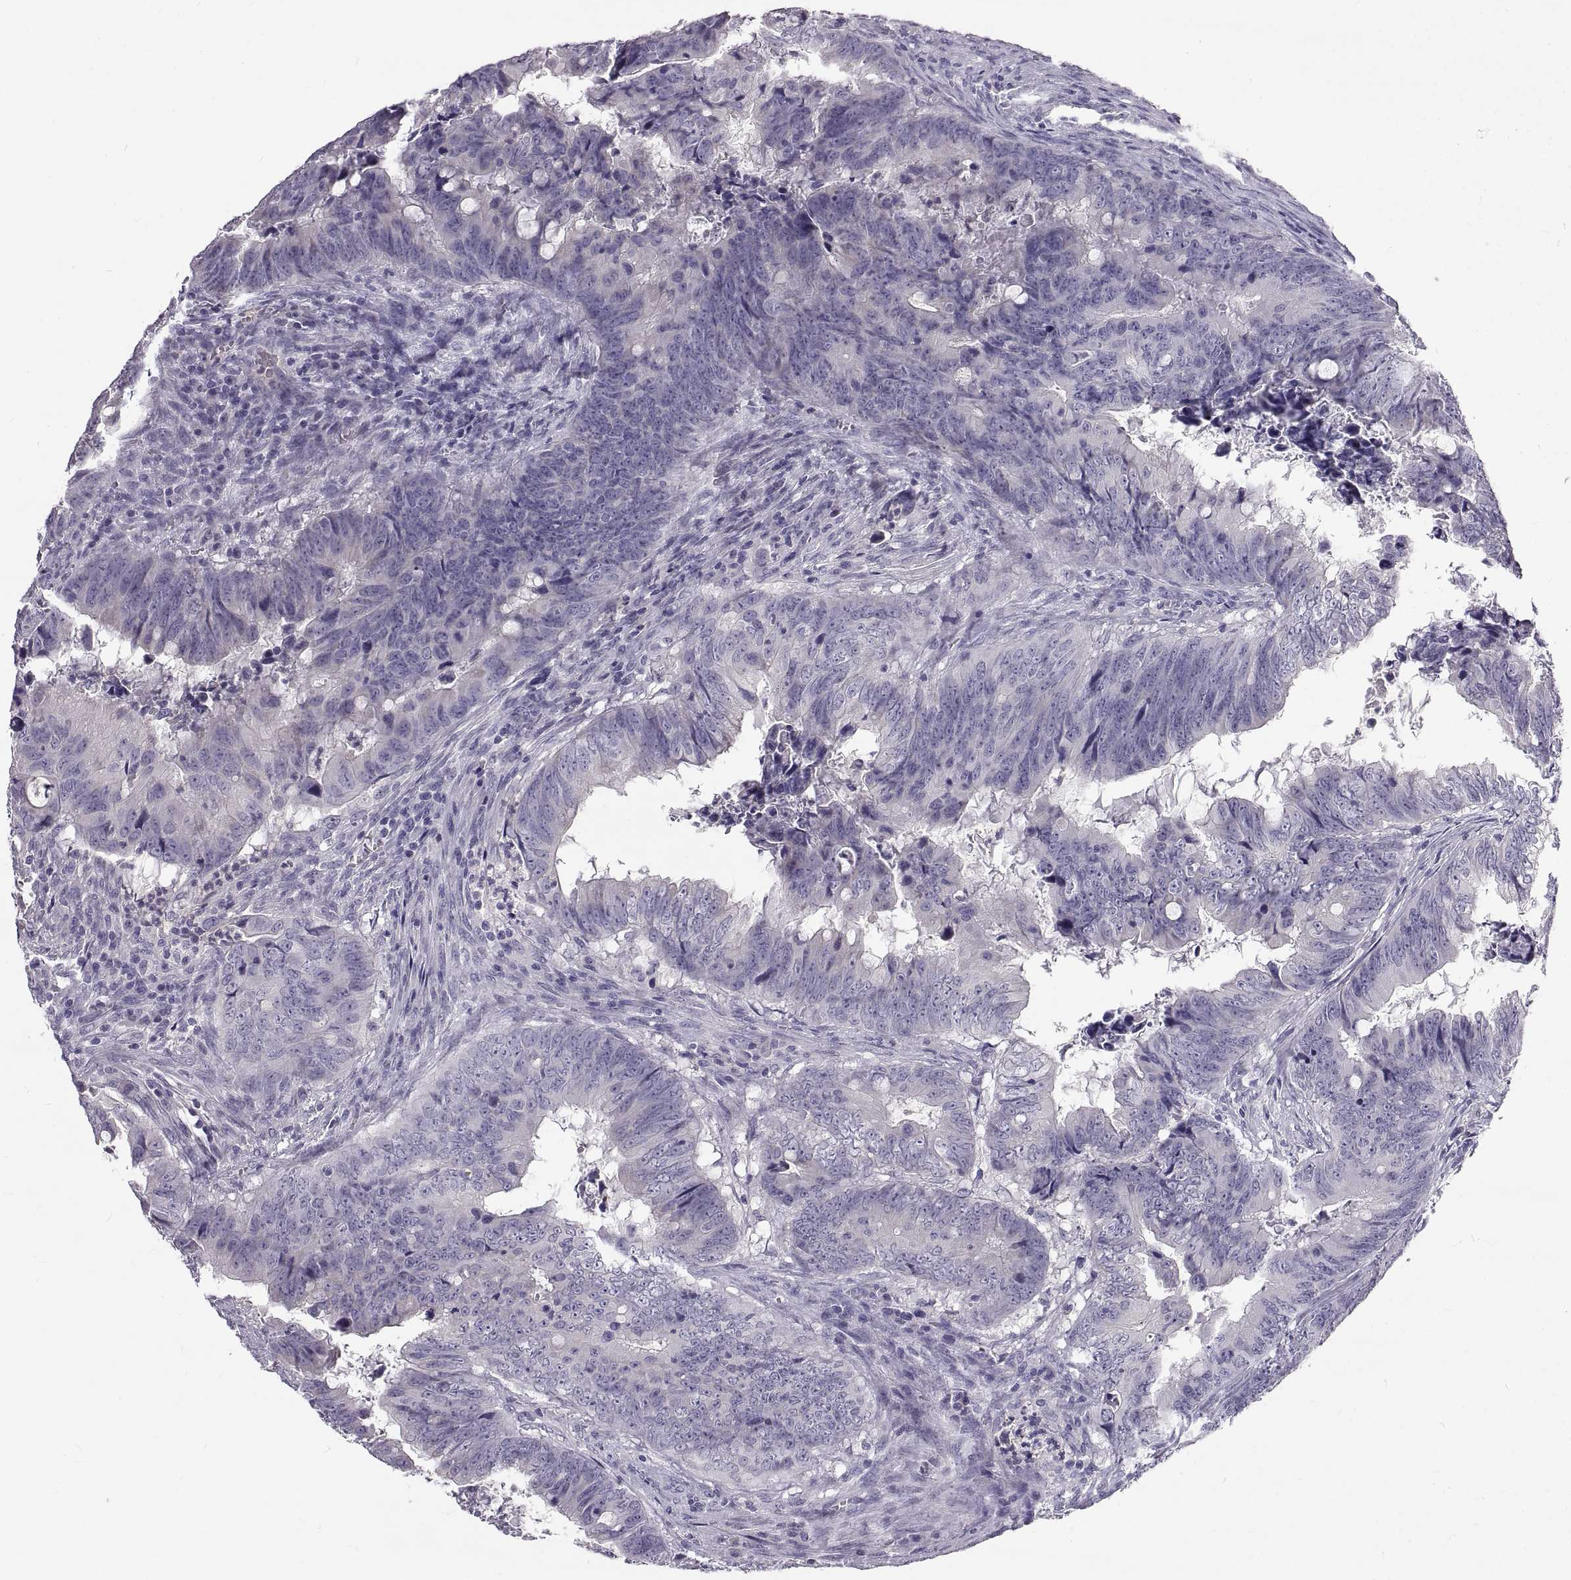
{"staining": {"intensity": "negative", "quantity": "none", "location": "none"}, "tissue": "colorectal cancer", "cell_type": "Tumor cells", "image_type": "cancer", "snomed": [{"axis": "morphology", "description": "Adenocarcinoma, NOS"}, {"axis": "topography", "description": "Colon"}], "caption": "Colorectal cancer (adenocarcinoma) stained for a protein using IHC exhibits no staining tumor cells.", "gene": "ADAM32", "patient": {"sex": "female", "age": 82}}